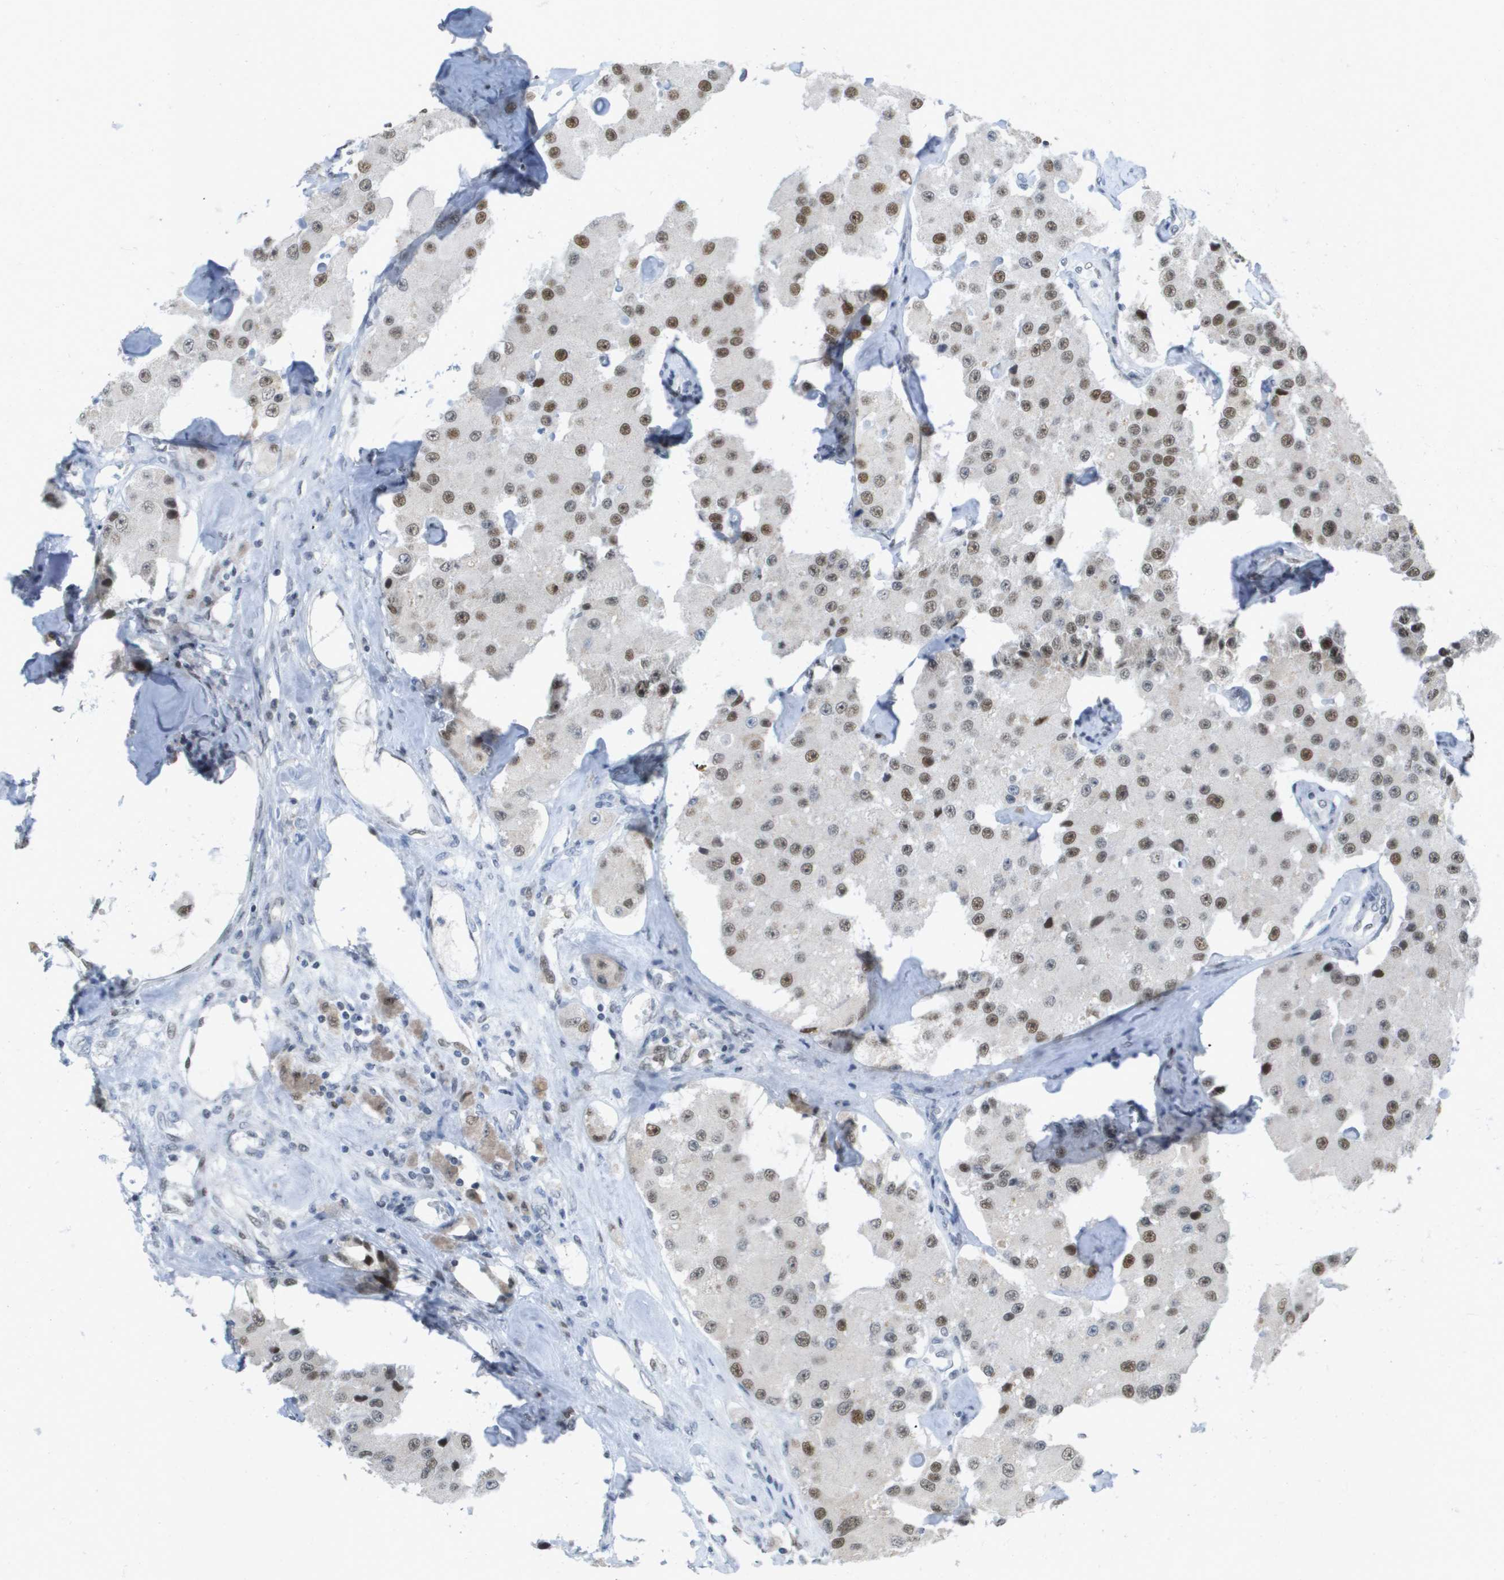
{"staining": {"intensity": "moderate", "quantity": ">75%", "location": "nuclear"}, "tissue": "carcinoid", "cell_type": "Tumor cells", "image_type": "cancer", "snomed": [{"axis": "morphology", "description": "Carcinoid, malignant, NOS"}, {"axis": "topography", "description": "Pancreas"}], "caption": "Immunohistochemistry photomicrograph of neoplastic tissue: human malignant carcinoid stained using immunohistochemistry (IHC) demonstrates medium levels of moderate protein expression localized specifically in the nuclear of tumor cells, appearing as a nuclear brown color.", "gene": "TP53RK", "patient": {"sex": "male", "age": 41}}